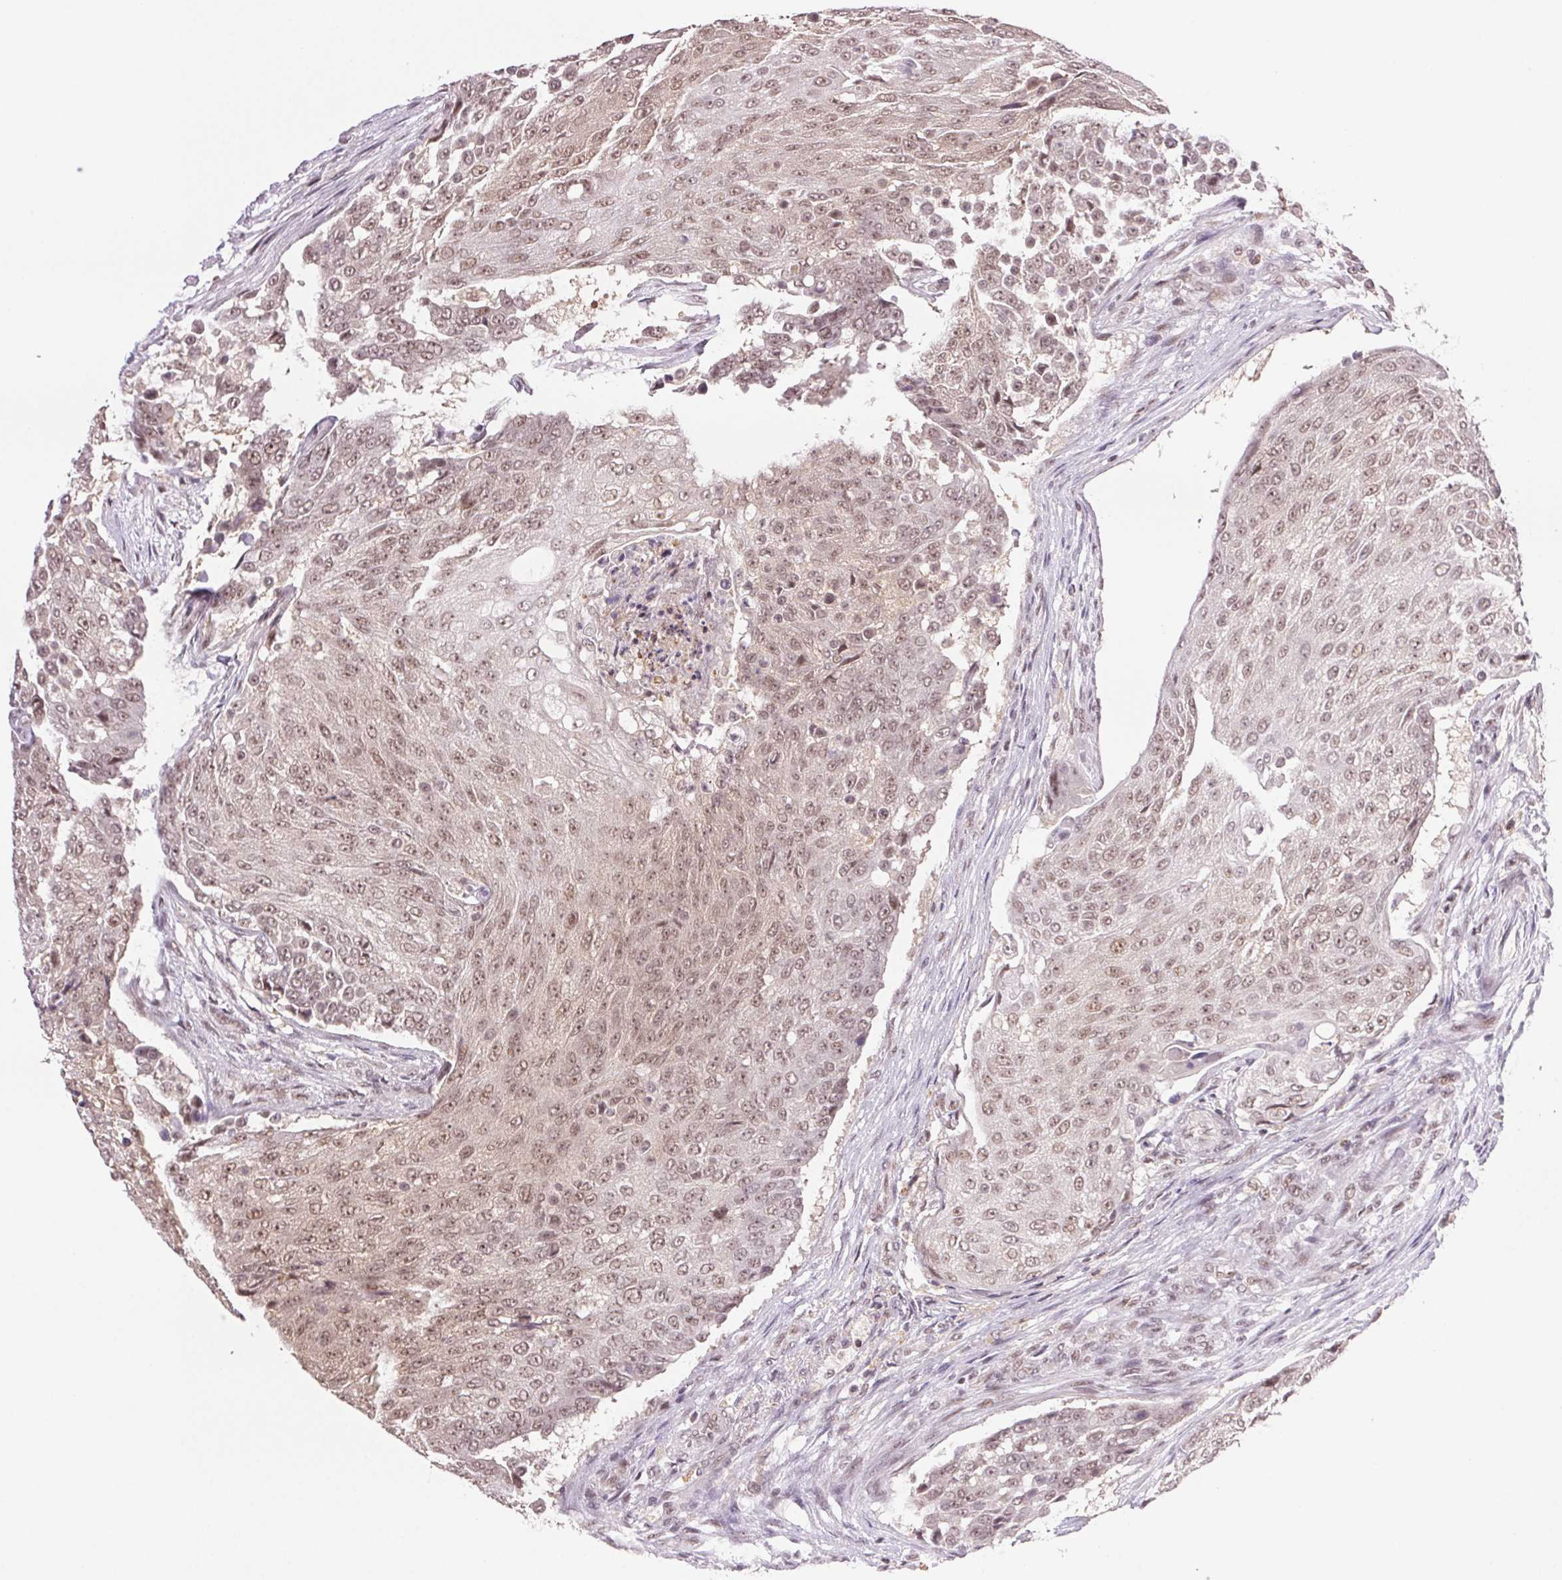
{"staining": {"intensity": "moderate", "quantity": ">75%", "location": "nuclear"}, "tissue": "urothelial cancer", "cell_type": "Tumor cells", "image_type": "cancer", "snomed": [{"axis": "morphology", "description": "Urothelial carcinoma, High grade"}, {"axis": "topography", "description": "Urinary bladder"}], "caption": "Immunohistochemistry (IHC) histopathology image of human urothelial carcinoma (high-grade) stained for a protein (brown), which displays medium levels of moderate nuclear expression in approximately >75% of tumor cells.", "gene": "PRPF18", "patient": {"sex": "female", "age": 63}}